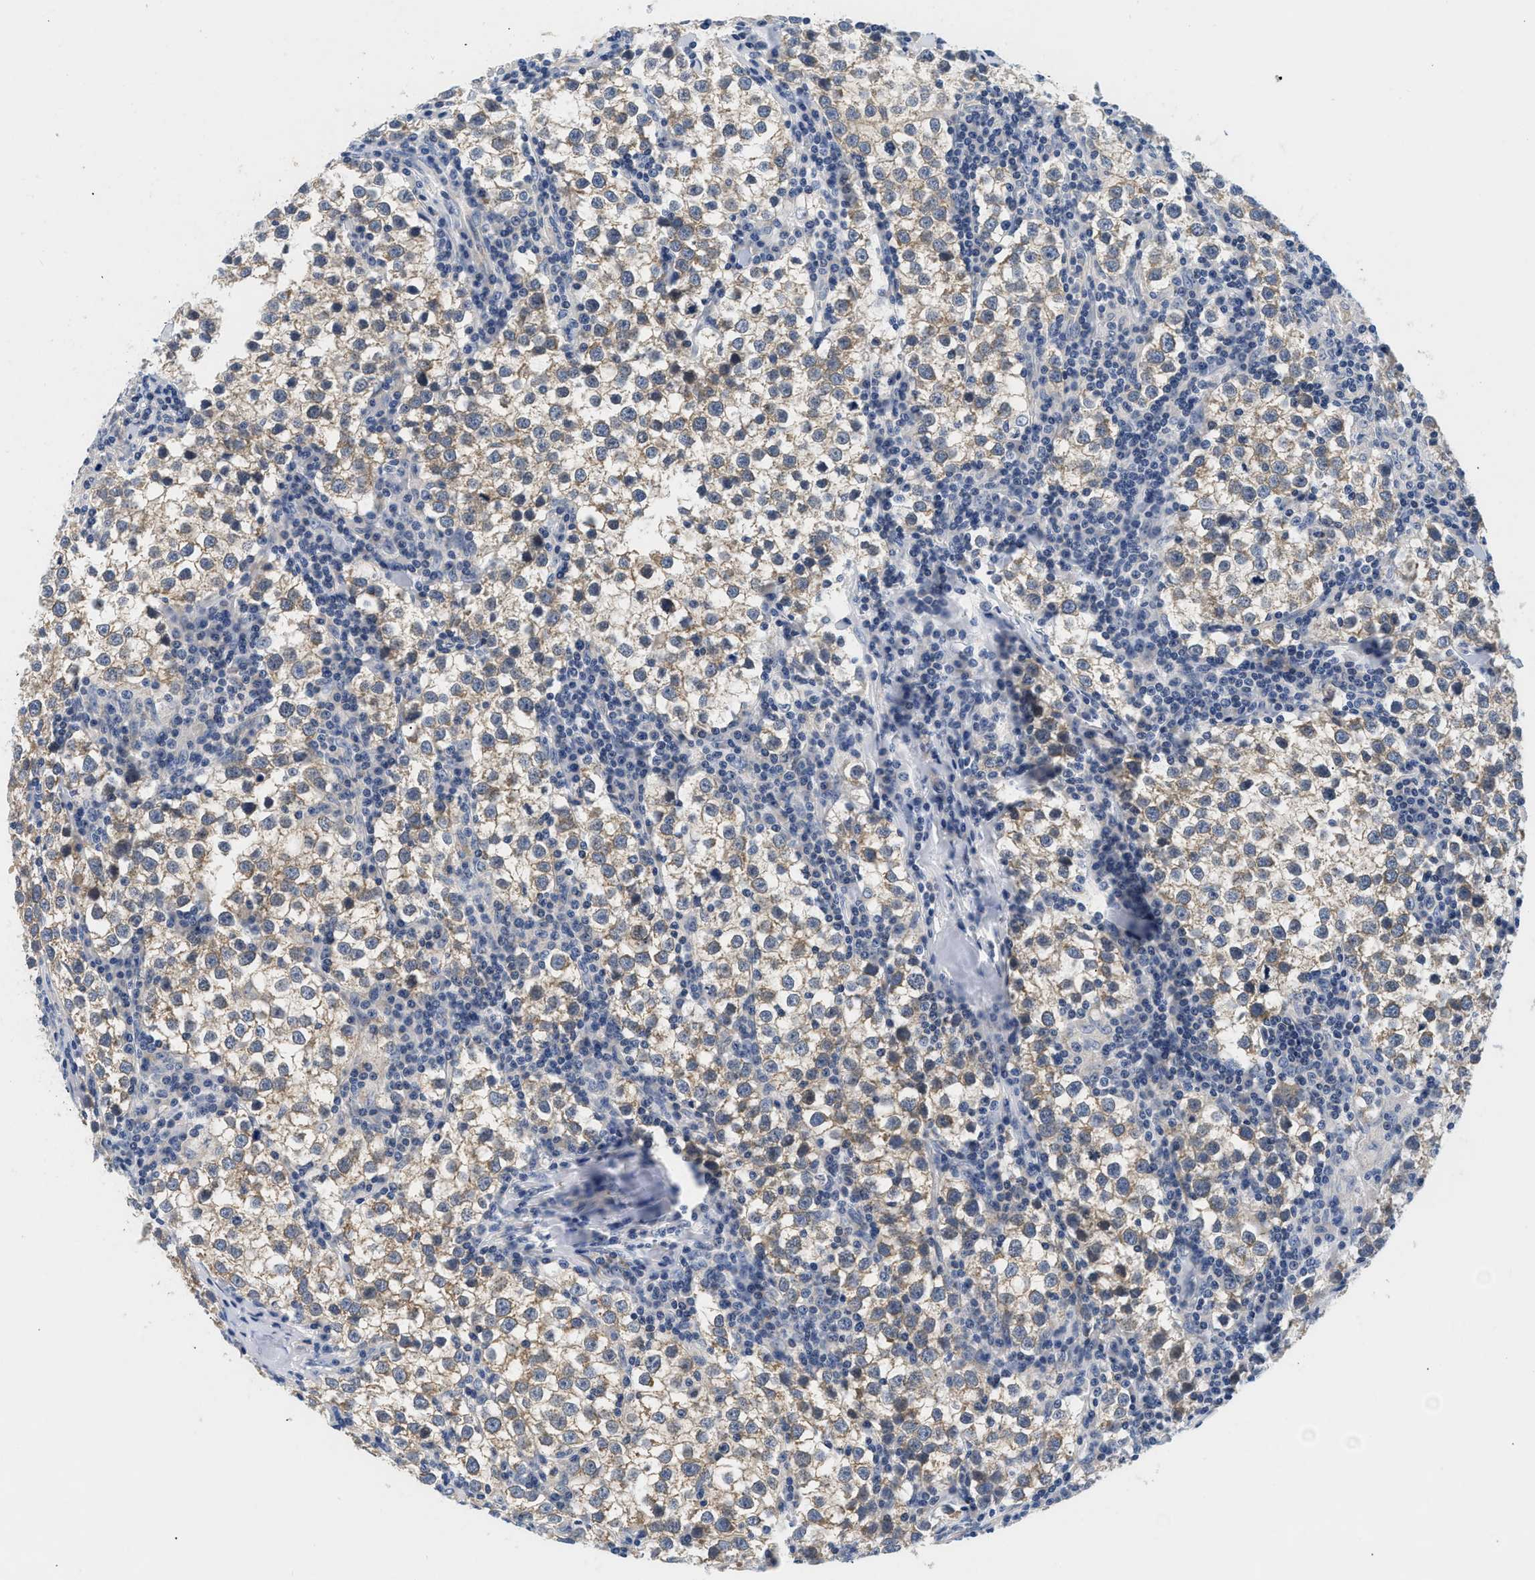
{"staining": {"intensity": "moderate", "quantity": "25%-75%", "location": "cytoplasmic/membranous"}, "tissue": "testis cancer", "cell_type": "Tumor cells", "image_type": "cancer", "snomed": [{"axis": "morphology", "description": "Seminoma, NOS"}, {"axis": "morphology", "description": "Carcinoma, Embryonal, NOS"}, {"axis": "topography", "description": "Testis"}], "caption": "The photomicrograph exhibits immunohistochemical staining of seminoma (testis). There is moderate cytoplasmic/membranous positivity is present in approximately 25%-75% of tumor cells.", "gene": "PDP1", "patient": {"sex": "male", "age": 36}}